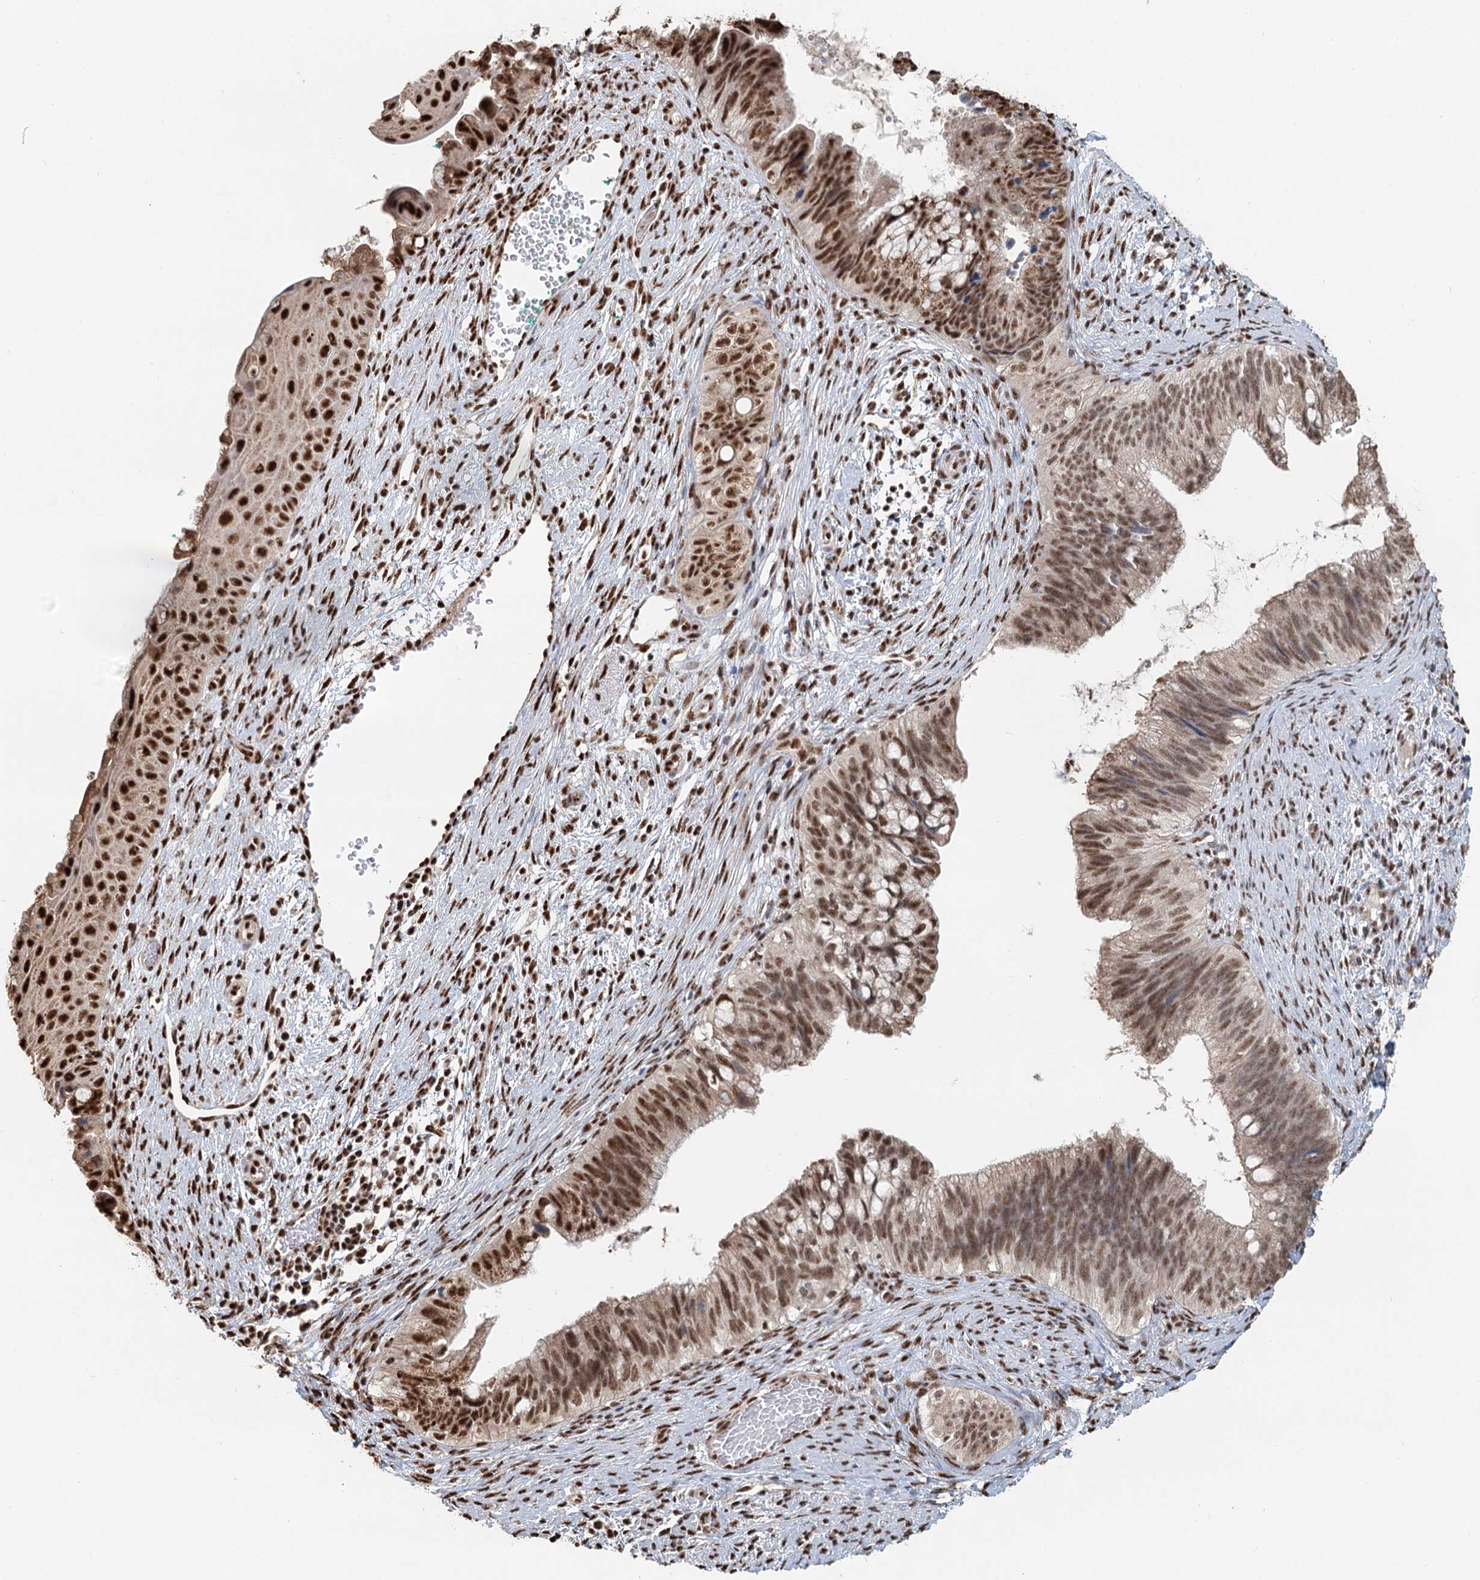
{"staining": {"intensity": "strong", "quantity": ">75%", "location": "nuclear"}, "tissue": "cervical cancer", "cell_type": "Tumor cells", "image_type": "cancer", "snomed": [{"axis": "morphology", "description": "Adenocarcinoma, NOS"}, {"axis": "topography", "description": "Cervix"}], "caption": "Immunohistochemistry (IHC) micrograph of neoplastic tissue: human cervical adenocarcinoma stained using IHC demonstrates high levels of strong protein expression localized specifically in the nuclear of tumor cells, appearing as a nuclear brown color.", "gene": "GPALPP1", "patient": {"sex": "female", "age": 42}}